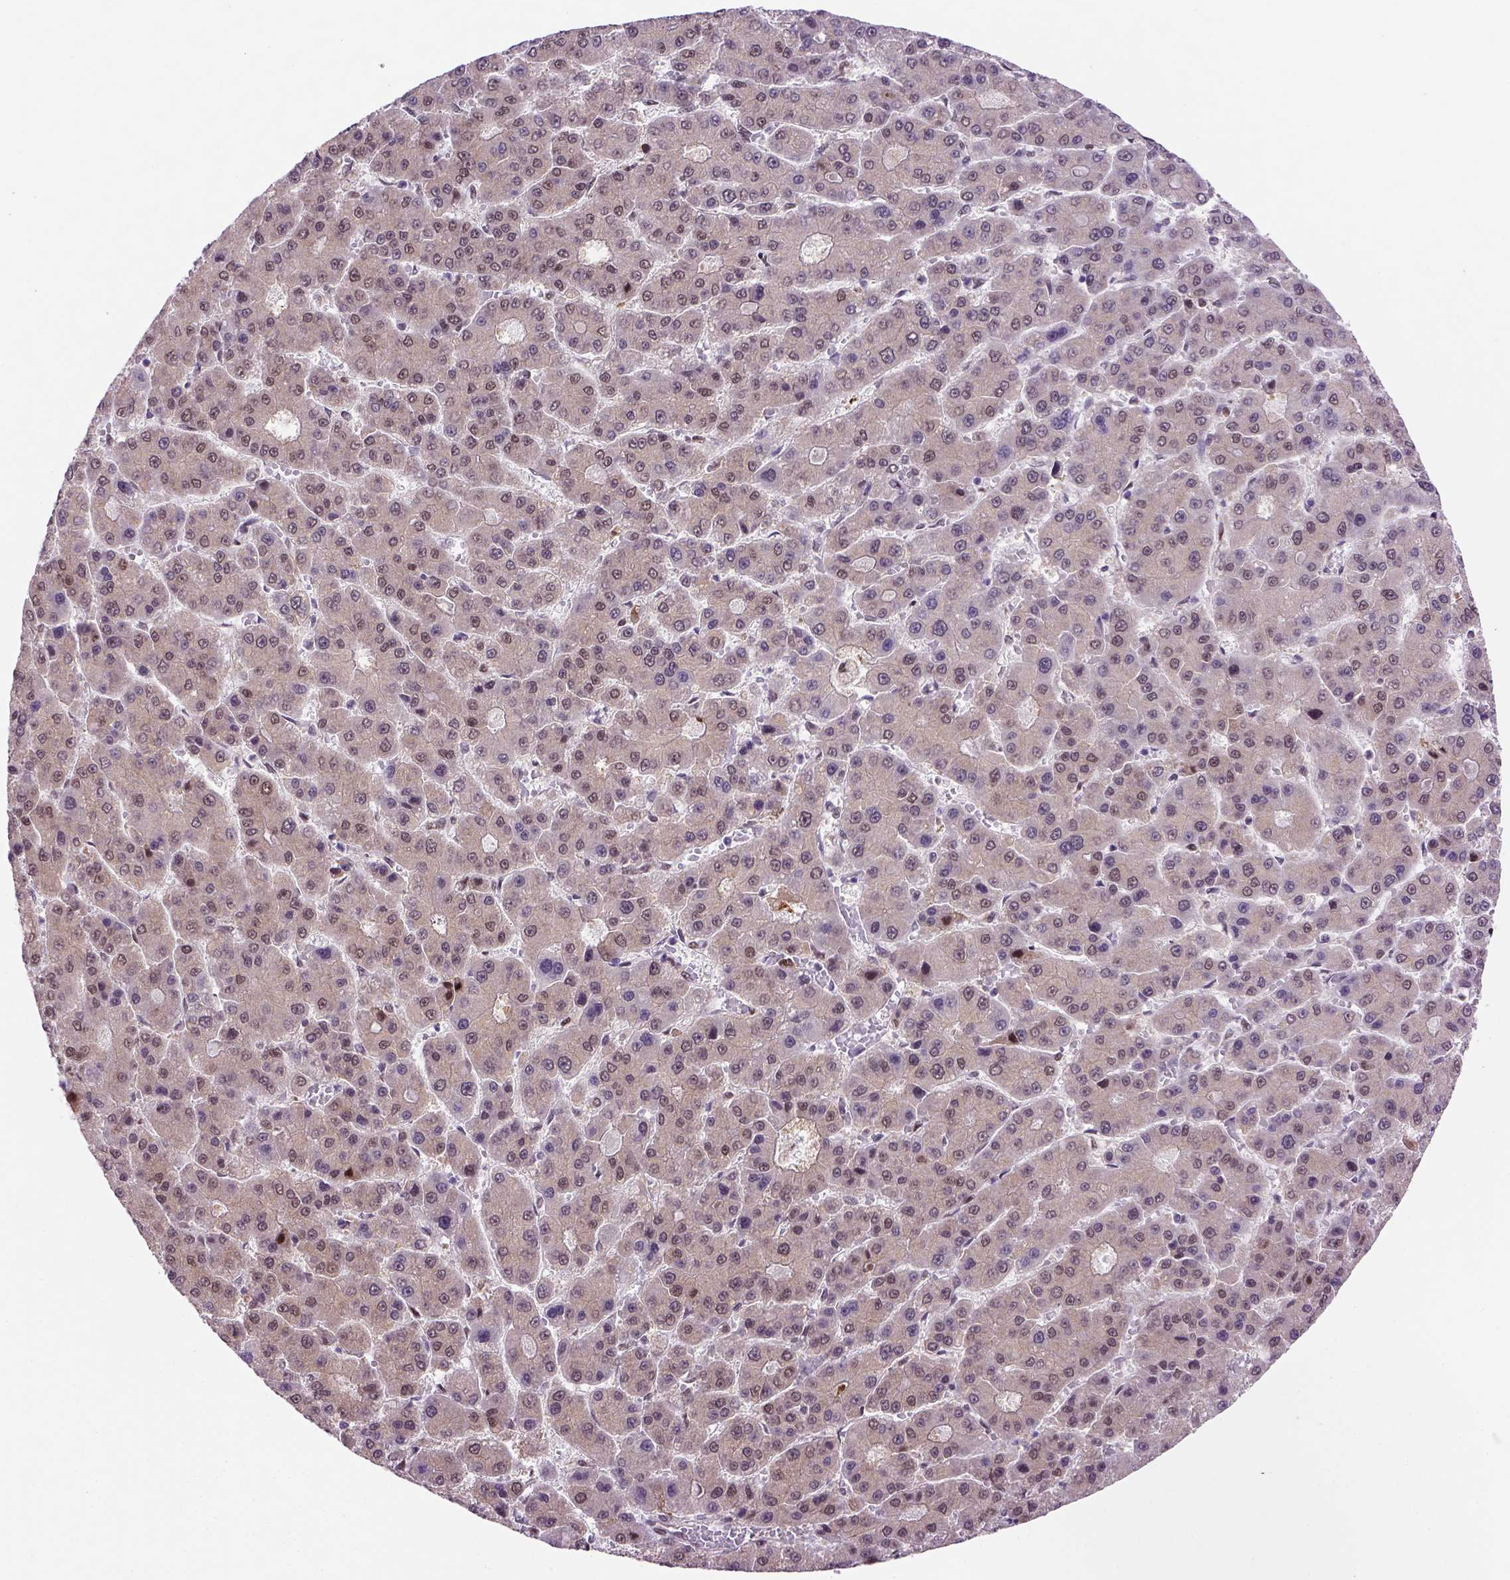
{"staining": {"intensity": "moderate", "quantity": "25%-75%", "location": "nuclear"}, "tissue": "liver cancer", "cell_type": "Tumor cells", "image_type": "cancer", "snomed": [{"axis": "morphology", "description": "Carcinoma, Hepatocellular, NOS"}, {"axis": "topography", "description": "Liver"}], "caption": "This is a micrograph of immunohistochemistry (IHC) staining of liver cancer, which shows moderate expression in the nuclear of tumor cells.", "gene": "PSMC2", "patient": {"sex": "male", "age": 70}}